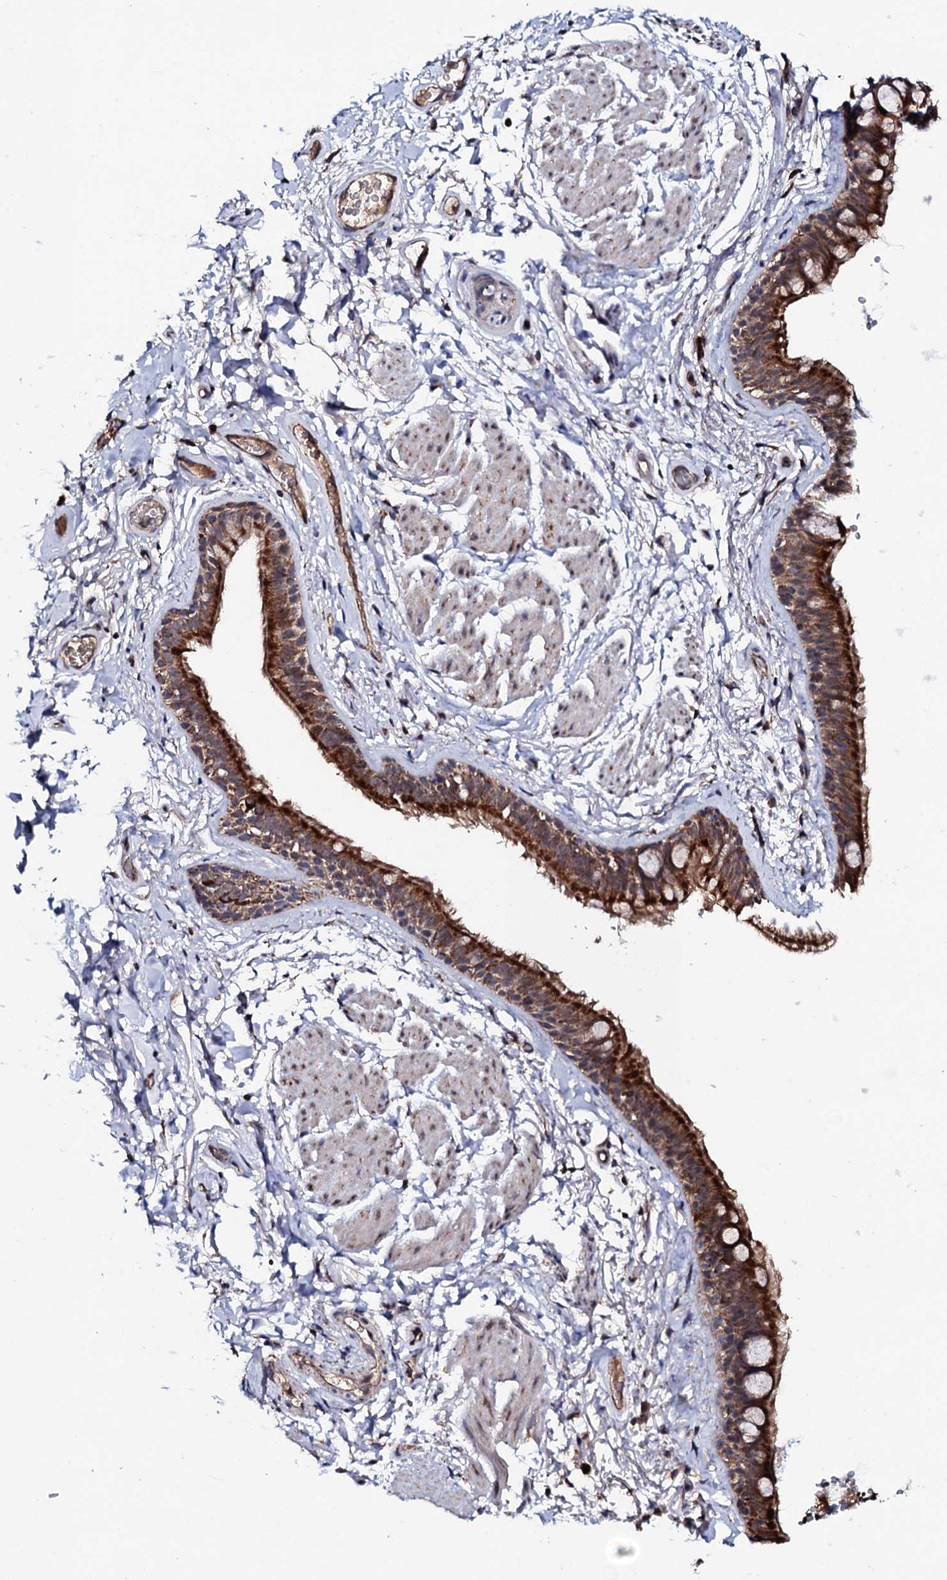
{"staining": {"intensity": "strong", "quantity": ">75%", "location": "cytoplasmic/membranous"}, "tissue": "bronchus", "cell_type": "Respiratory epithelial cells", "image_type": "normal", "snomed": [{"axis": "morphology", "description": "Normal tissue, NOS"}, {"axis": "topography", "description": "Cartilage tissue"}], "caption": "This image displays immunohistochemistry staining of normal human bronchus, with high strong cytoplasmic/membranous expression in about >75% of respiratory epithelial cells.", "gene": "MTIF3", "patient": {"sex": "male", "age": 63}}